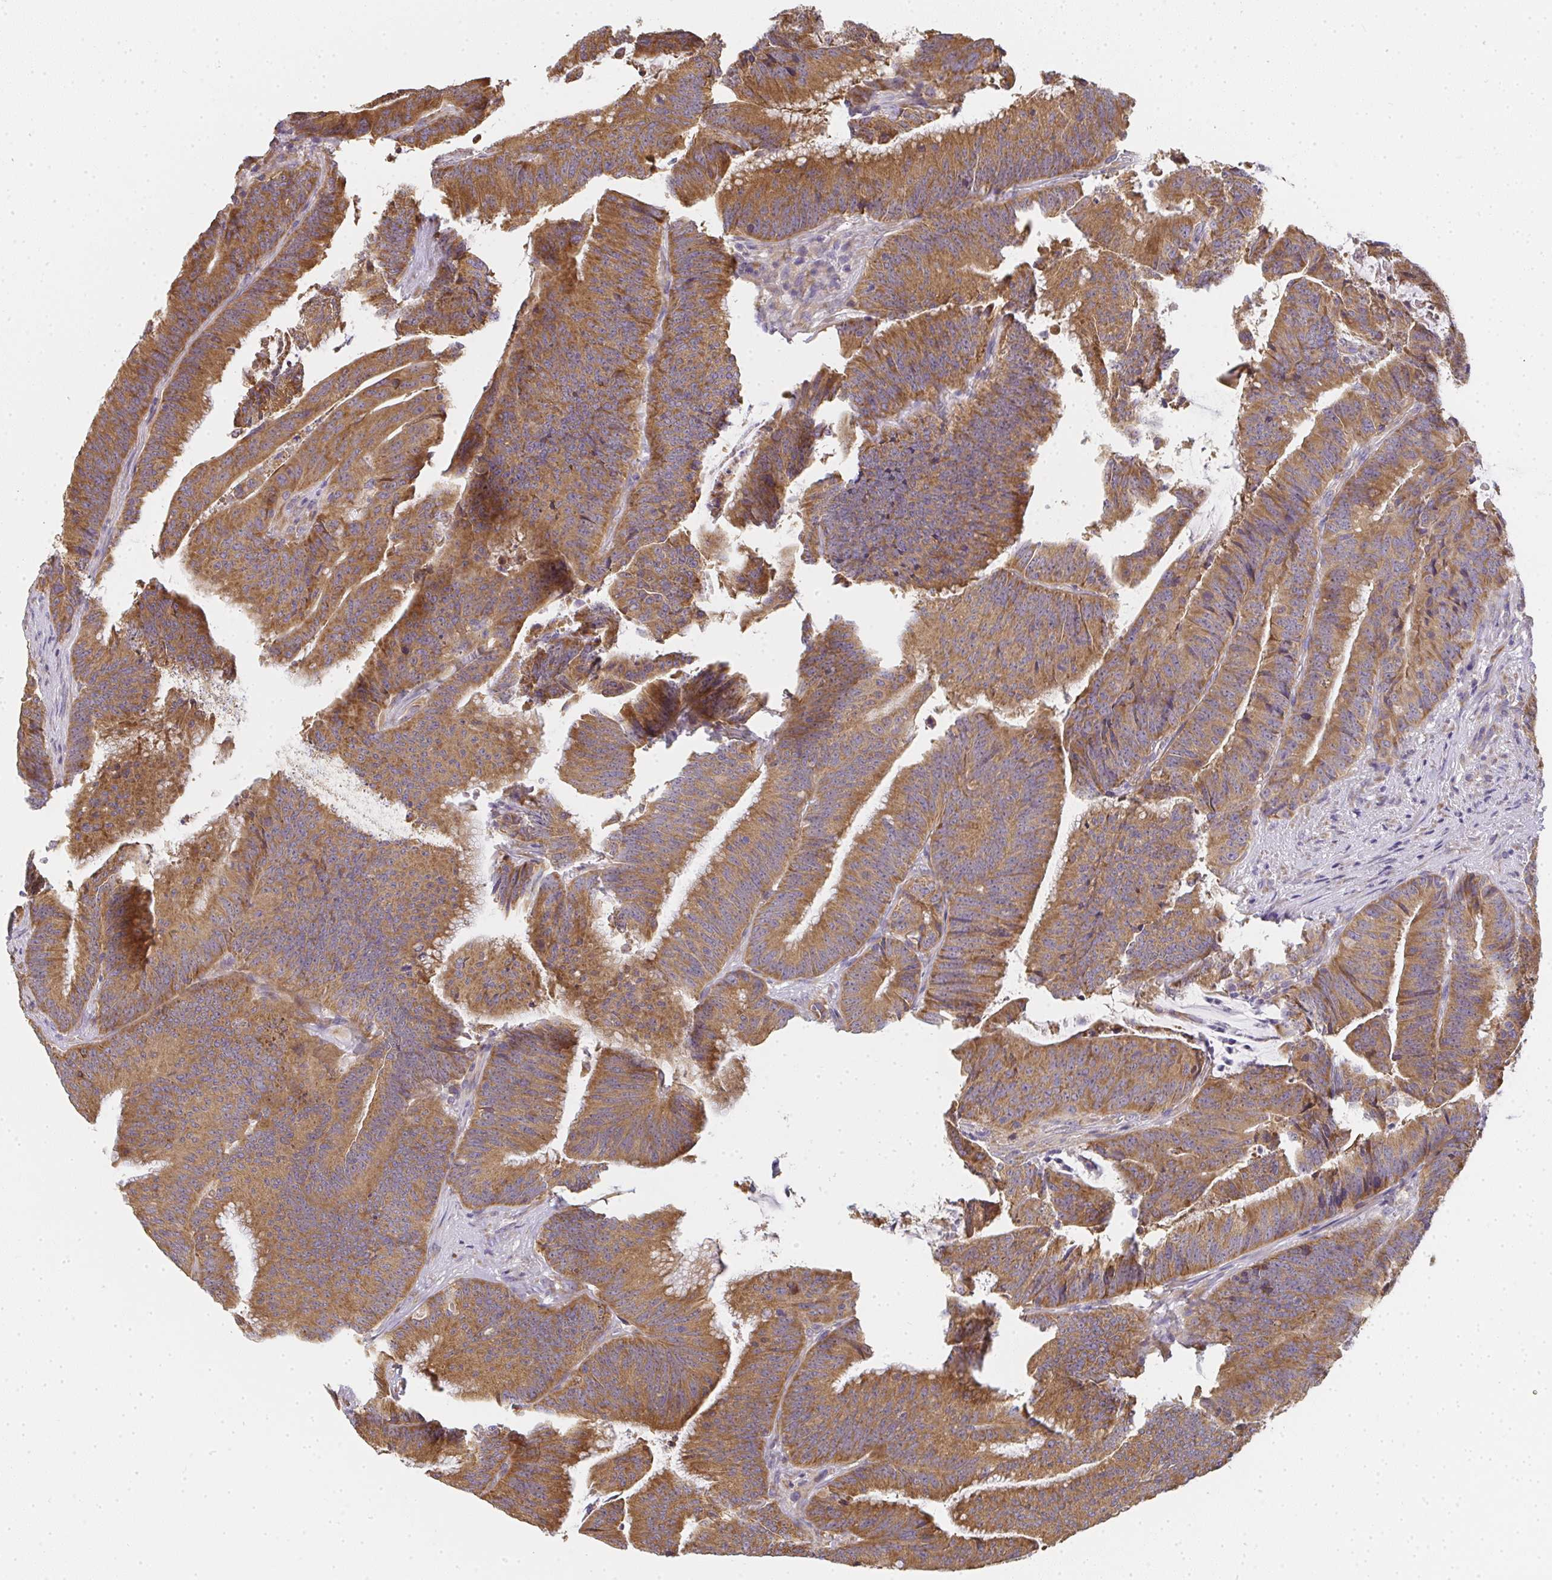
{"staining": {"intensity": "strong", "quantity": ">75%", "location": "cytoplasmic/membranous"}, "tissue": "colorectal cancer", "cell_type": "Tumor cells", "image_type": "cancer", "snomed": [{"axis": "morphology", "description": "Adenocarcinoma, NOS"}, {"axis": "topography", "description": "Colon"}], "caption": "Immunohistochemistry (IHC) micrograph of human adenocarcinoma (colorectal) stained for a protein (brown), which reveals high levels of strong cytoplasmic/membranous expression in approximately >75% of tumor cells.", "gene": "SLC35B3", "patient": {"sex": "female", "age": 78}}